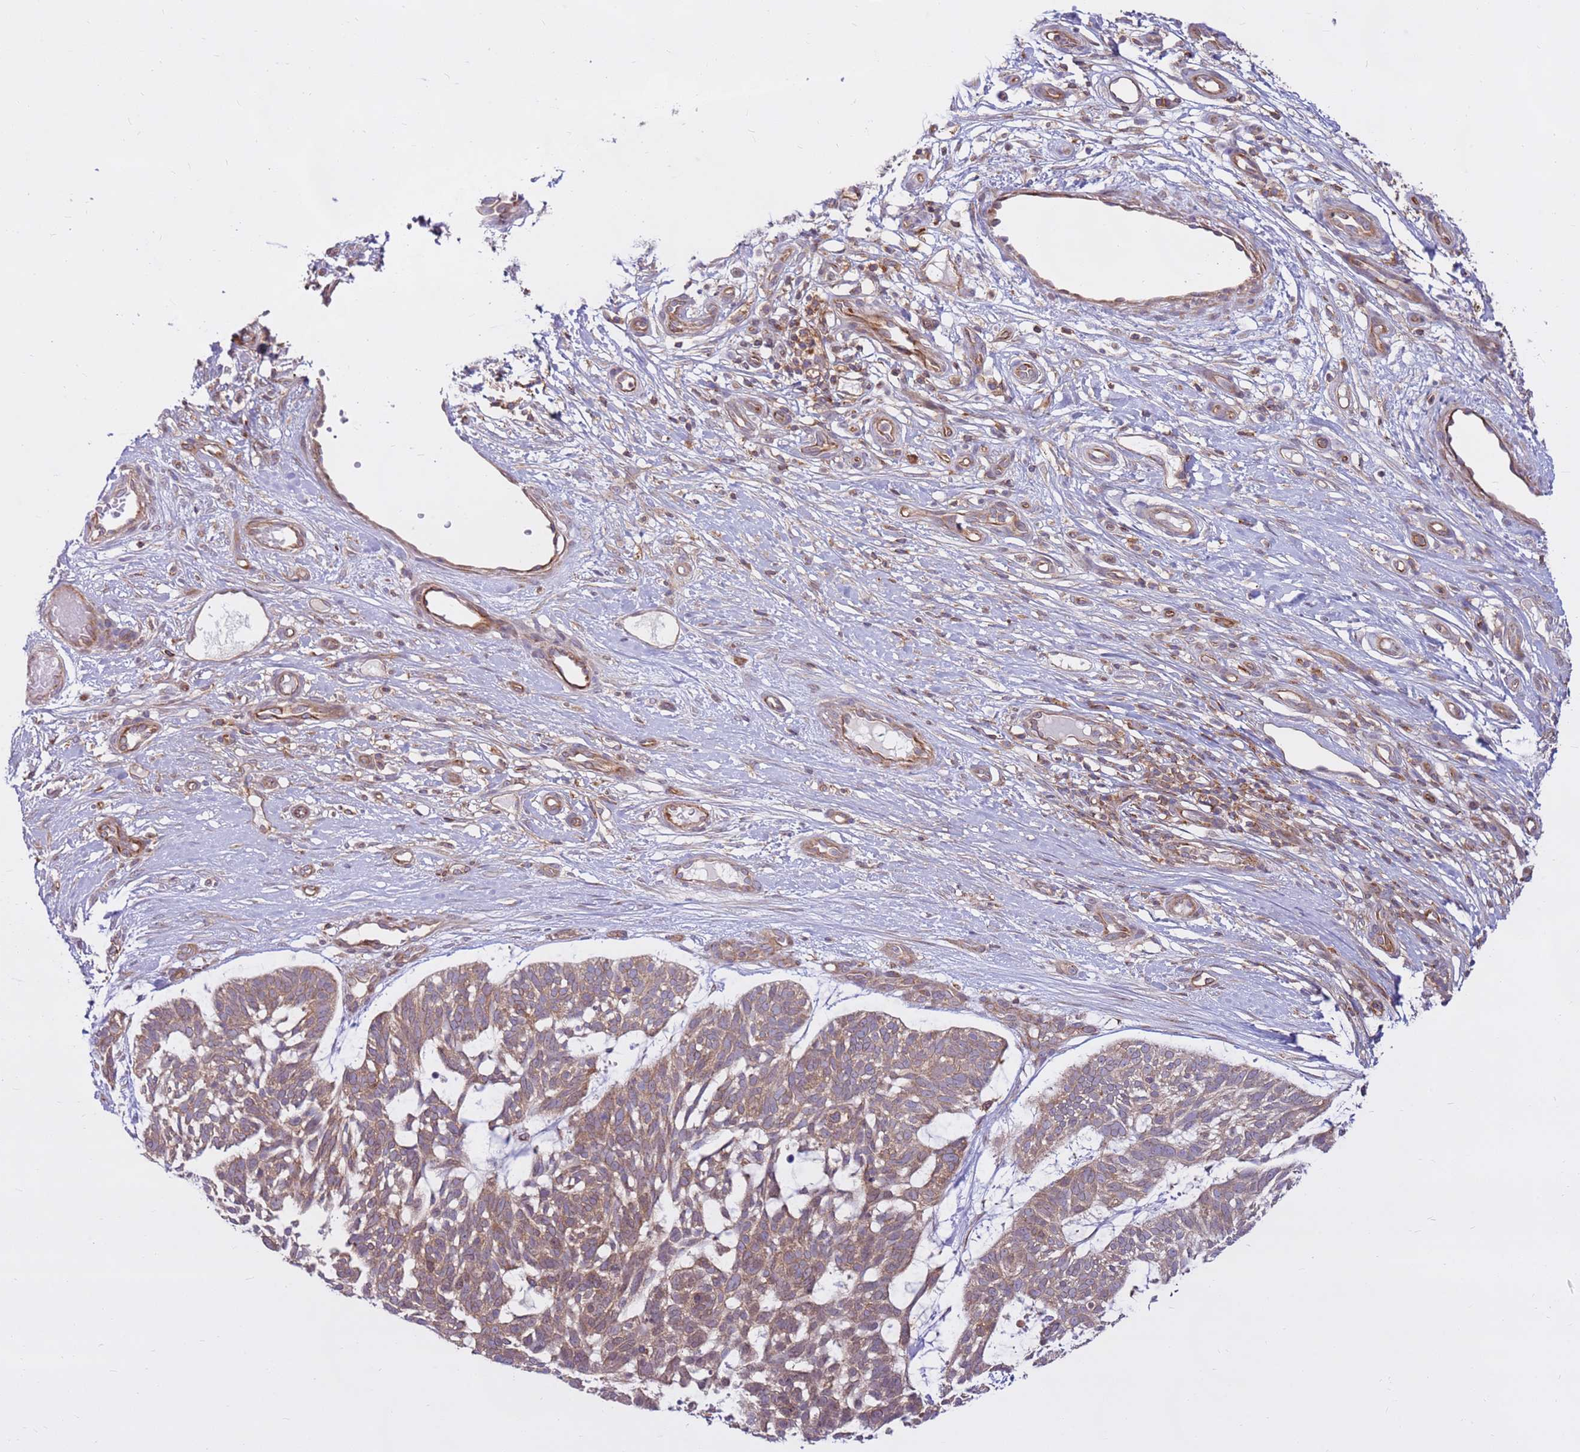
{"staining": {"intensity": "moderate", "quantity": ">75%", "location": "cytoplasmic/membranous"}, "tissue": "skin cancer", "cell_type": "Tumor cells", "image_type": "cancer", "snomed": [{"axis": "morphology", "description": "Basal cell carcinoma"}, {"axis": "topography", "description": "Skin"}], "caption": "Immunohistochemical staining of skin cancer (basal cell carcinoma) demonstrates moderate cytoplasmic/membranous protein expression in approximately >75% of tumor cells. (DAB = brown stain, brightfield microscopy at high magnification).", "gene": "DDX19B", "patient": {"sex": "male", "age": 88}}